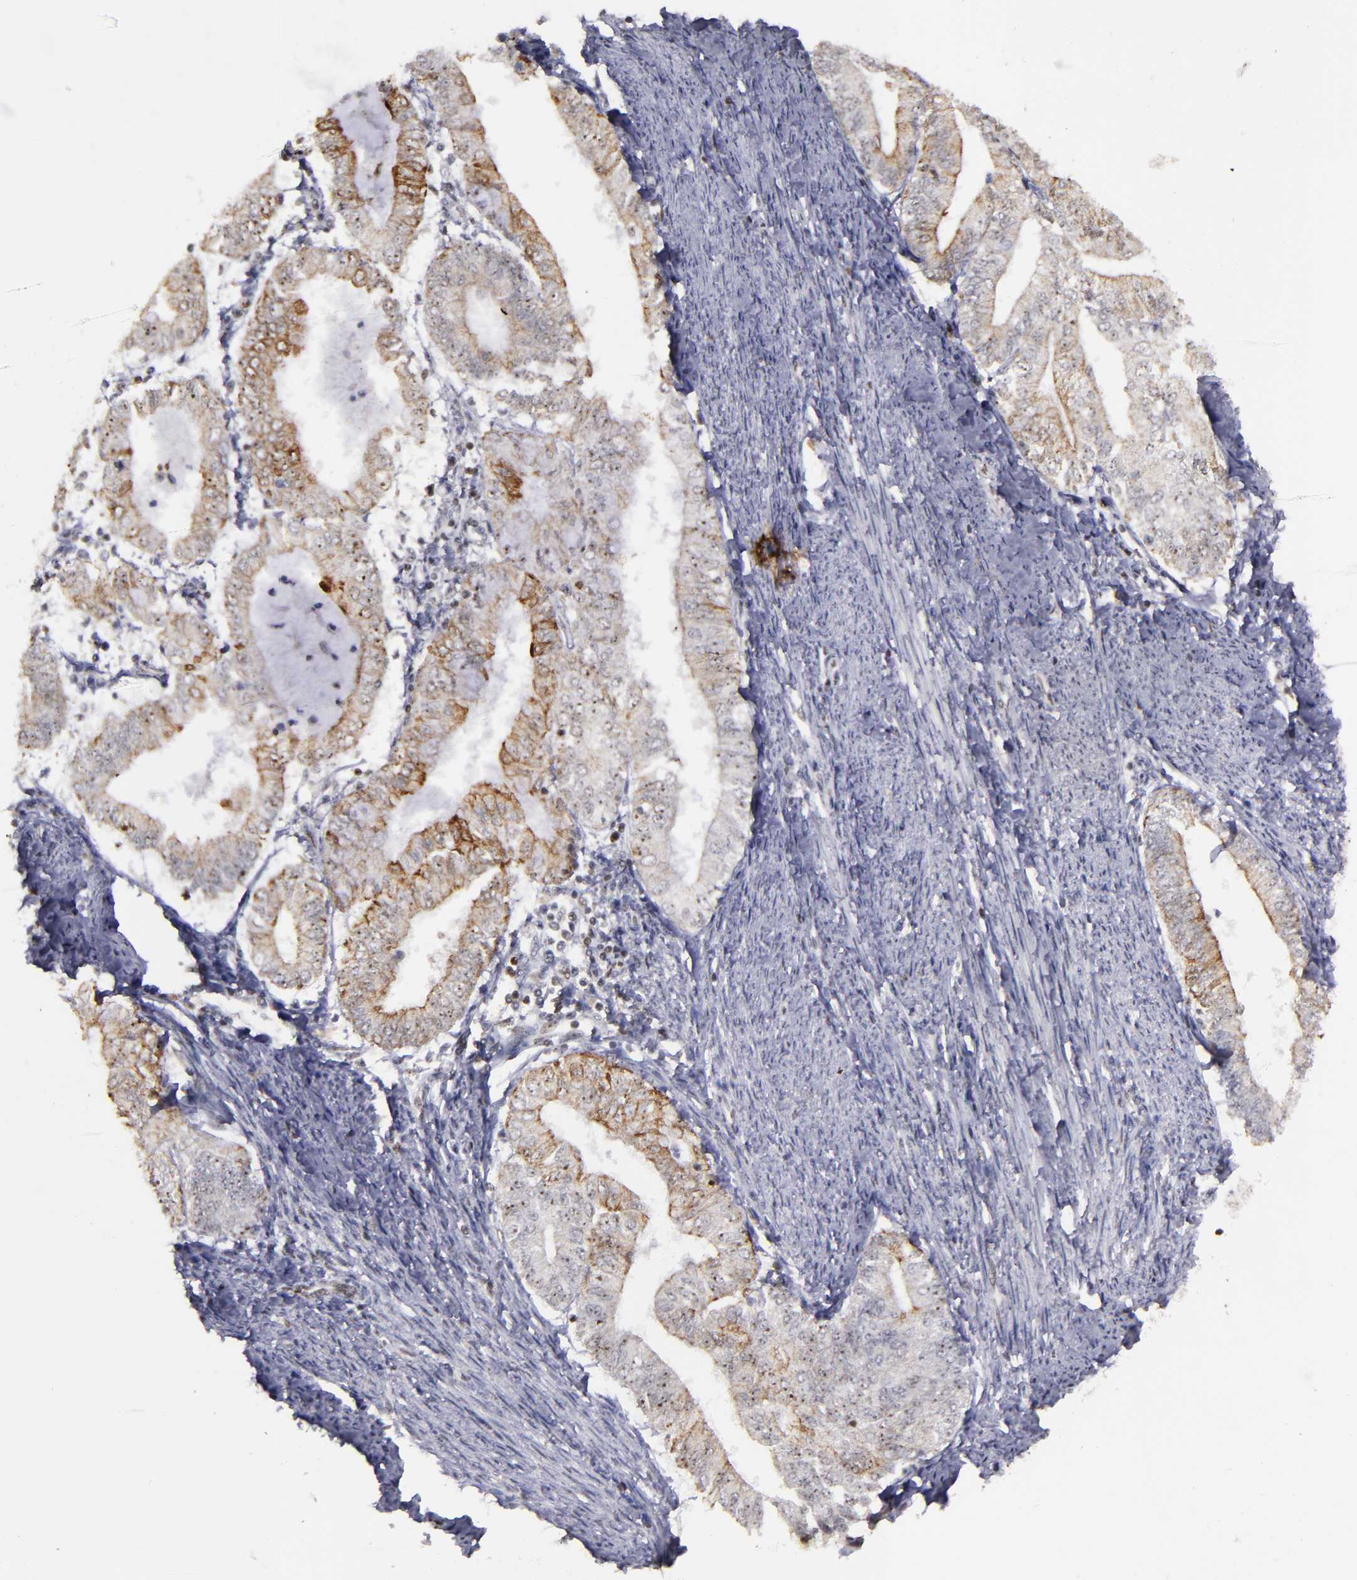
{"staining": {"intensity": "moderate", "quantity": "25%-75%", "location": "cytoplasmic/membranous,nuclear"}, "tissue": "endometrial cancer", "cell_type": "Tumor cells", "image_type": "cancer", "snomed": [{"axis": "morphology", "description": "Adenocarcinoma, NOS"}, {"axis": "topography", "description": "Endometrium"}], "caption": "Protein staining of endometrial adenocarcinoma tissue reveals moderate cytoplasmic/membranous and nuclear positivity in approximately 25%-75% of tumor cells.", "gene": "DDX24", "patient": {"sex": "female", "age": 66}}